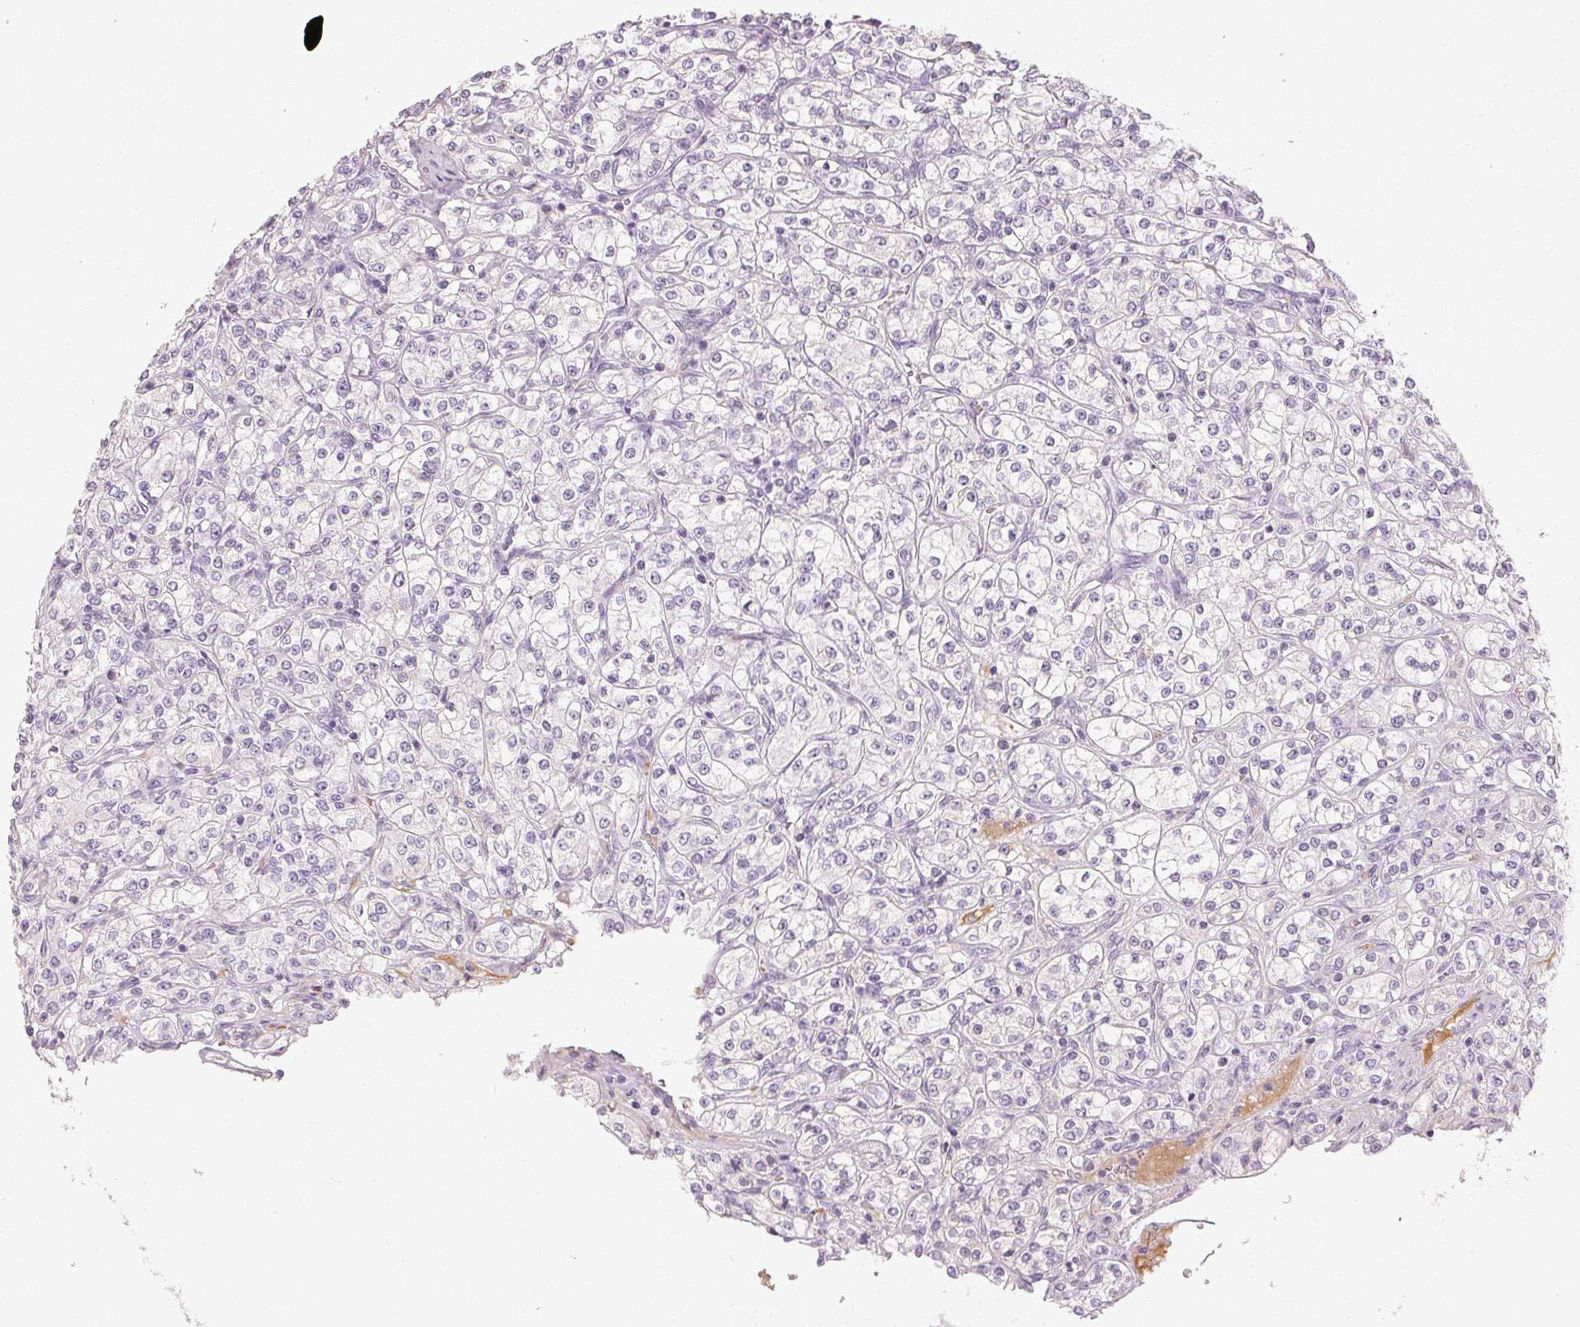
{"staining": {"intensity": "negative", "quantity": "none", "location": "none"}, "tissue": "renal cancer", "cell_type": "Tumor cells", "image_type": "cancer", "snomed": [{"axis": "morphology", "description": "Adenocarcinoma, NOS"}, {"axis": "topography", "description": "Kidney"}], "caption": "Renal adenocarcinoma was stained to show a protein in brown. There is no significant staining in tumor cells.", "gene": "LVRN", "patient": {"sex": "male", "age": 77}}